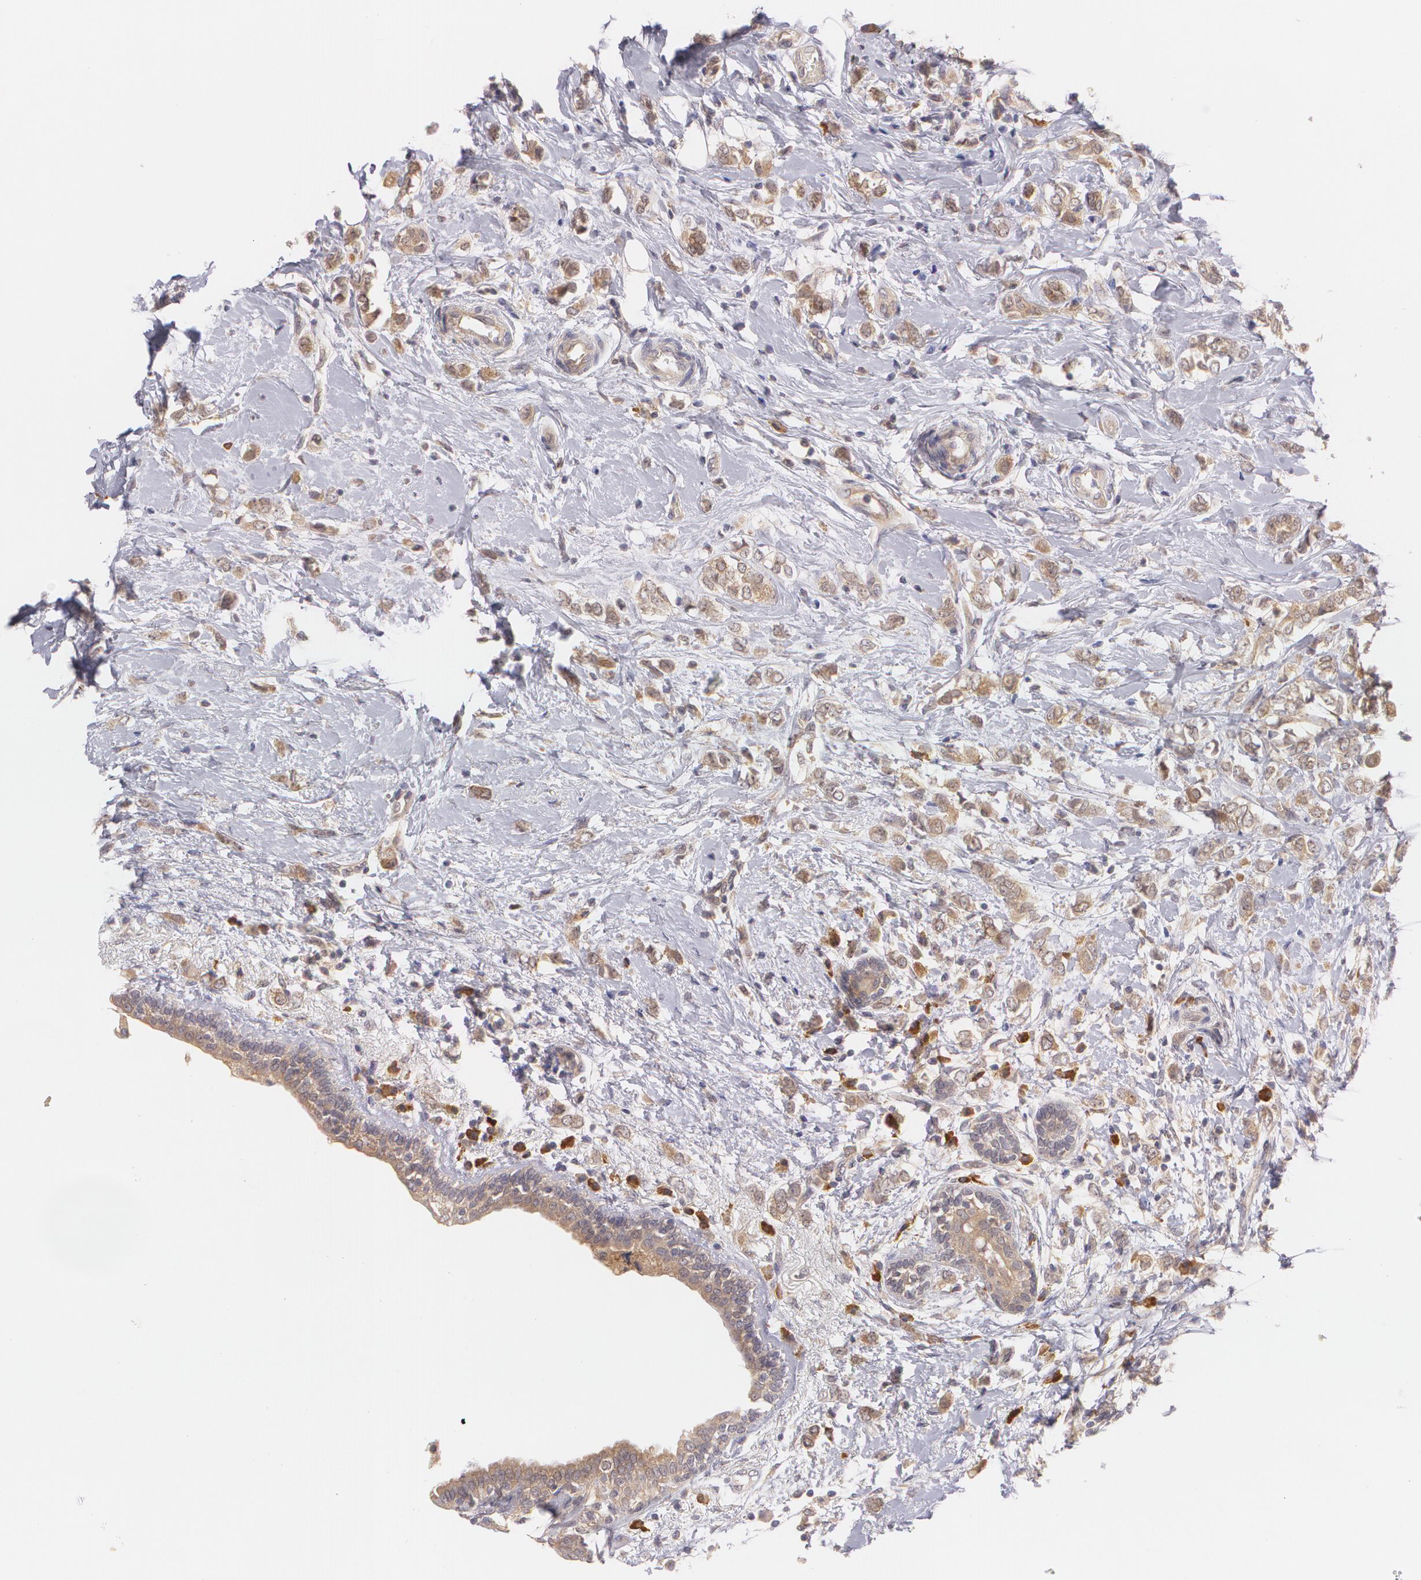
{"staining": {"intensity": "weak", "quantity": ">75%", "location": "cytoplasmic/membranous"}, "tissue": "breast cancer", "cell_type": "Tumor cells", "image_type": "cancer", "snomed": [{"axis": "morphology", "description": "Normal tissue, NOS"}, {"axis": "morphology", "description": "Lobular carcinoma"}, {"axis": "topography", "description": "Breast"}], "caption": "Protein expression analysis of breast cancer shows weak cytoplasmic/membranous staining in about >75% of tumor cells.", "gene": "CCL17", "patient": {"sex": "female", "age": 47}}